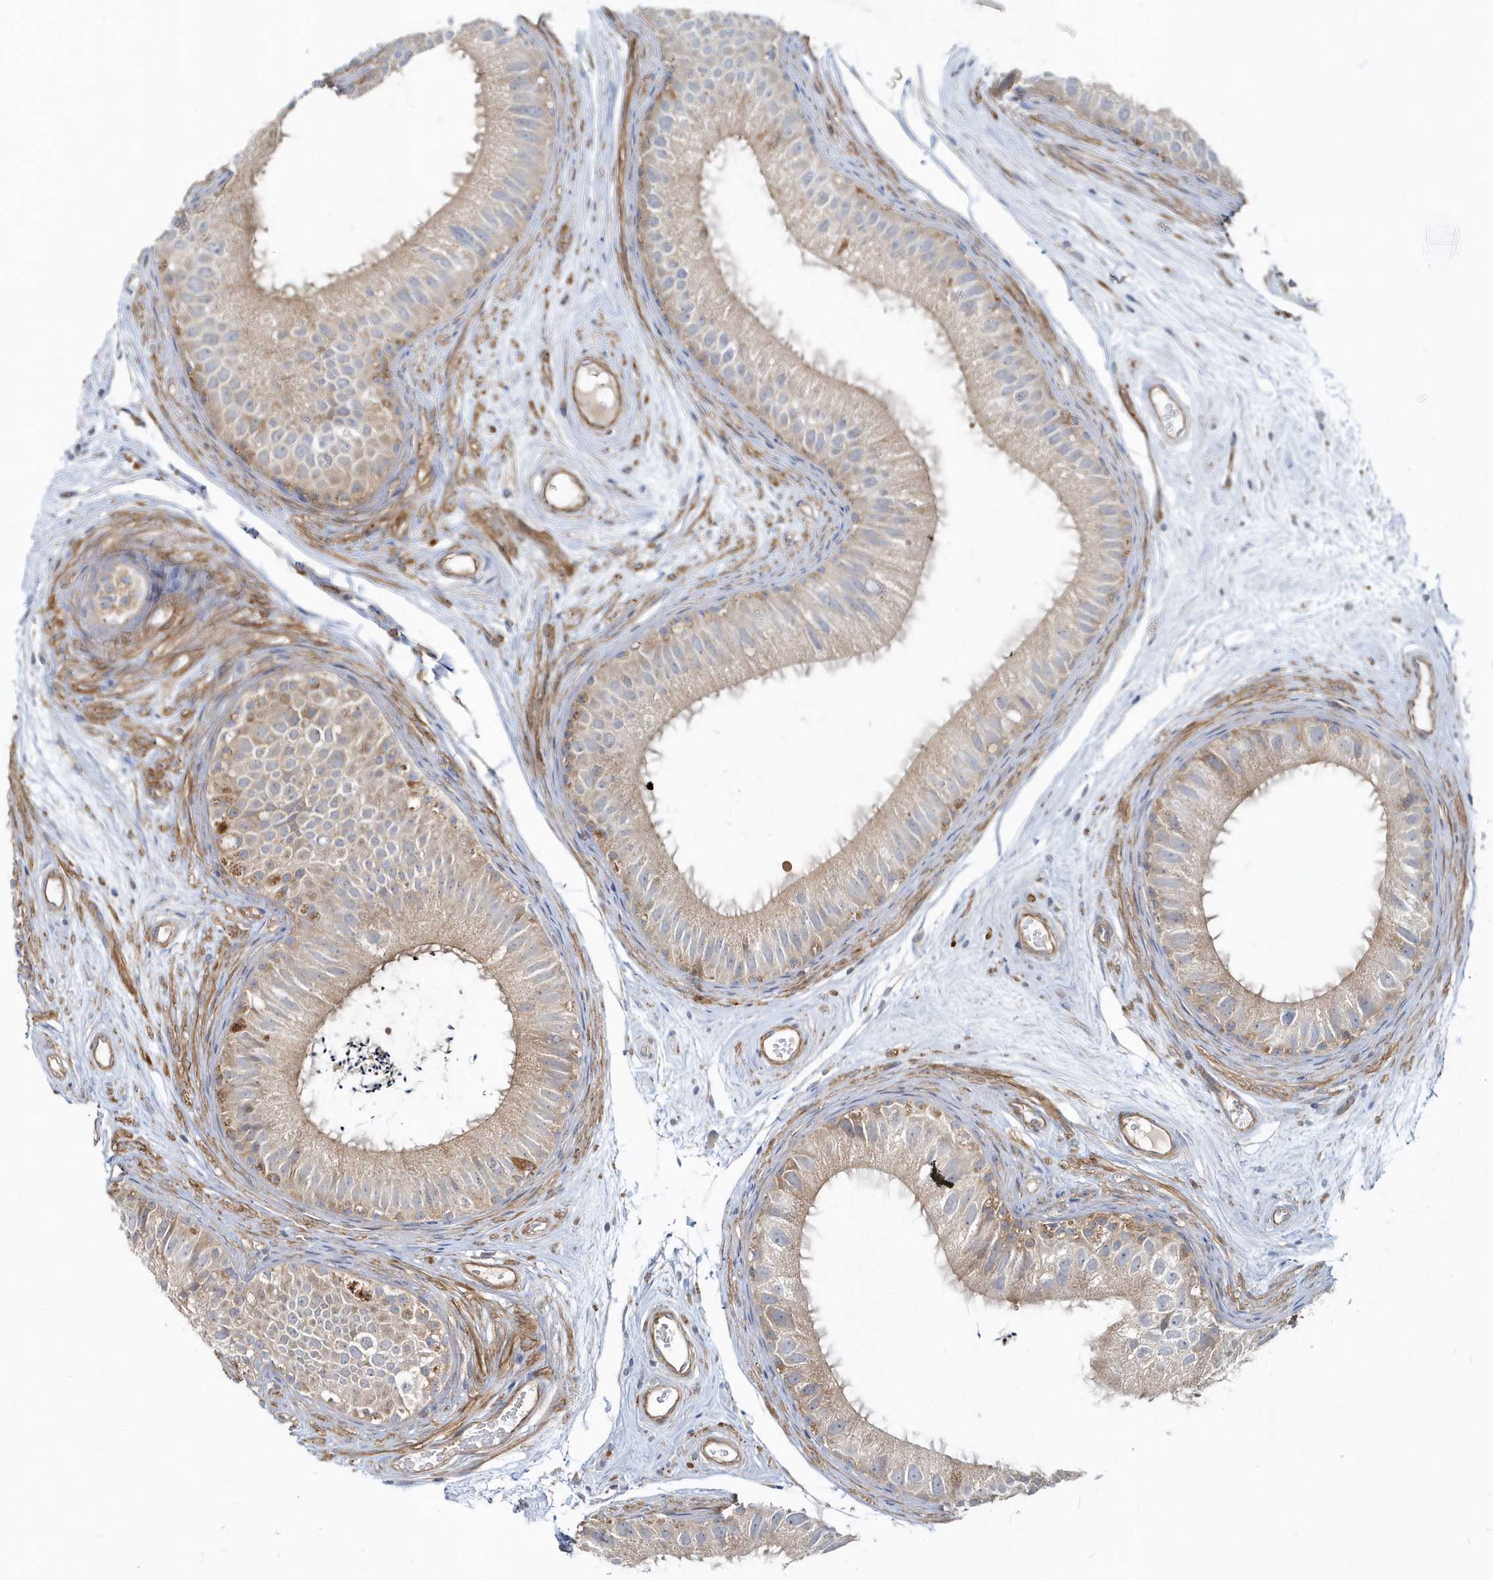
{"staining": {"intensity": "weak", "quantity": "25%-75%", "location": "cytoplasmic/membranous"}, "tissue": "epididymis", "cell_type": "Glandular cells", "image_type": "normal", "snomed": [{"axis": "morphology", "description": "Normal tissue, NOS"}, {"axis": "topography", "description": "Epididymis"}], "caption": "Immunohistochemical staining of normal human epididymis displays low levels of weak cytoplasmic/membranous positivity in about 25%-75% of glandular cells.", "gene": "LEXM", "patient": {"sex": "male", "age": 77}}